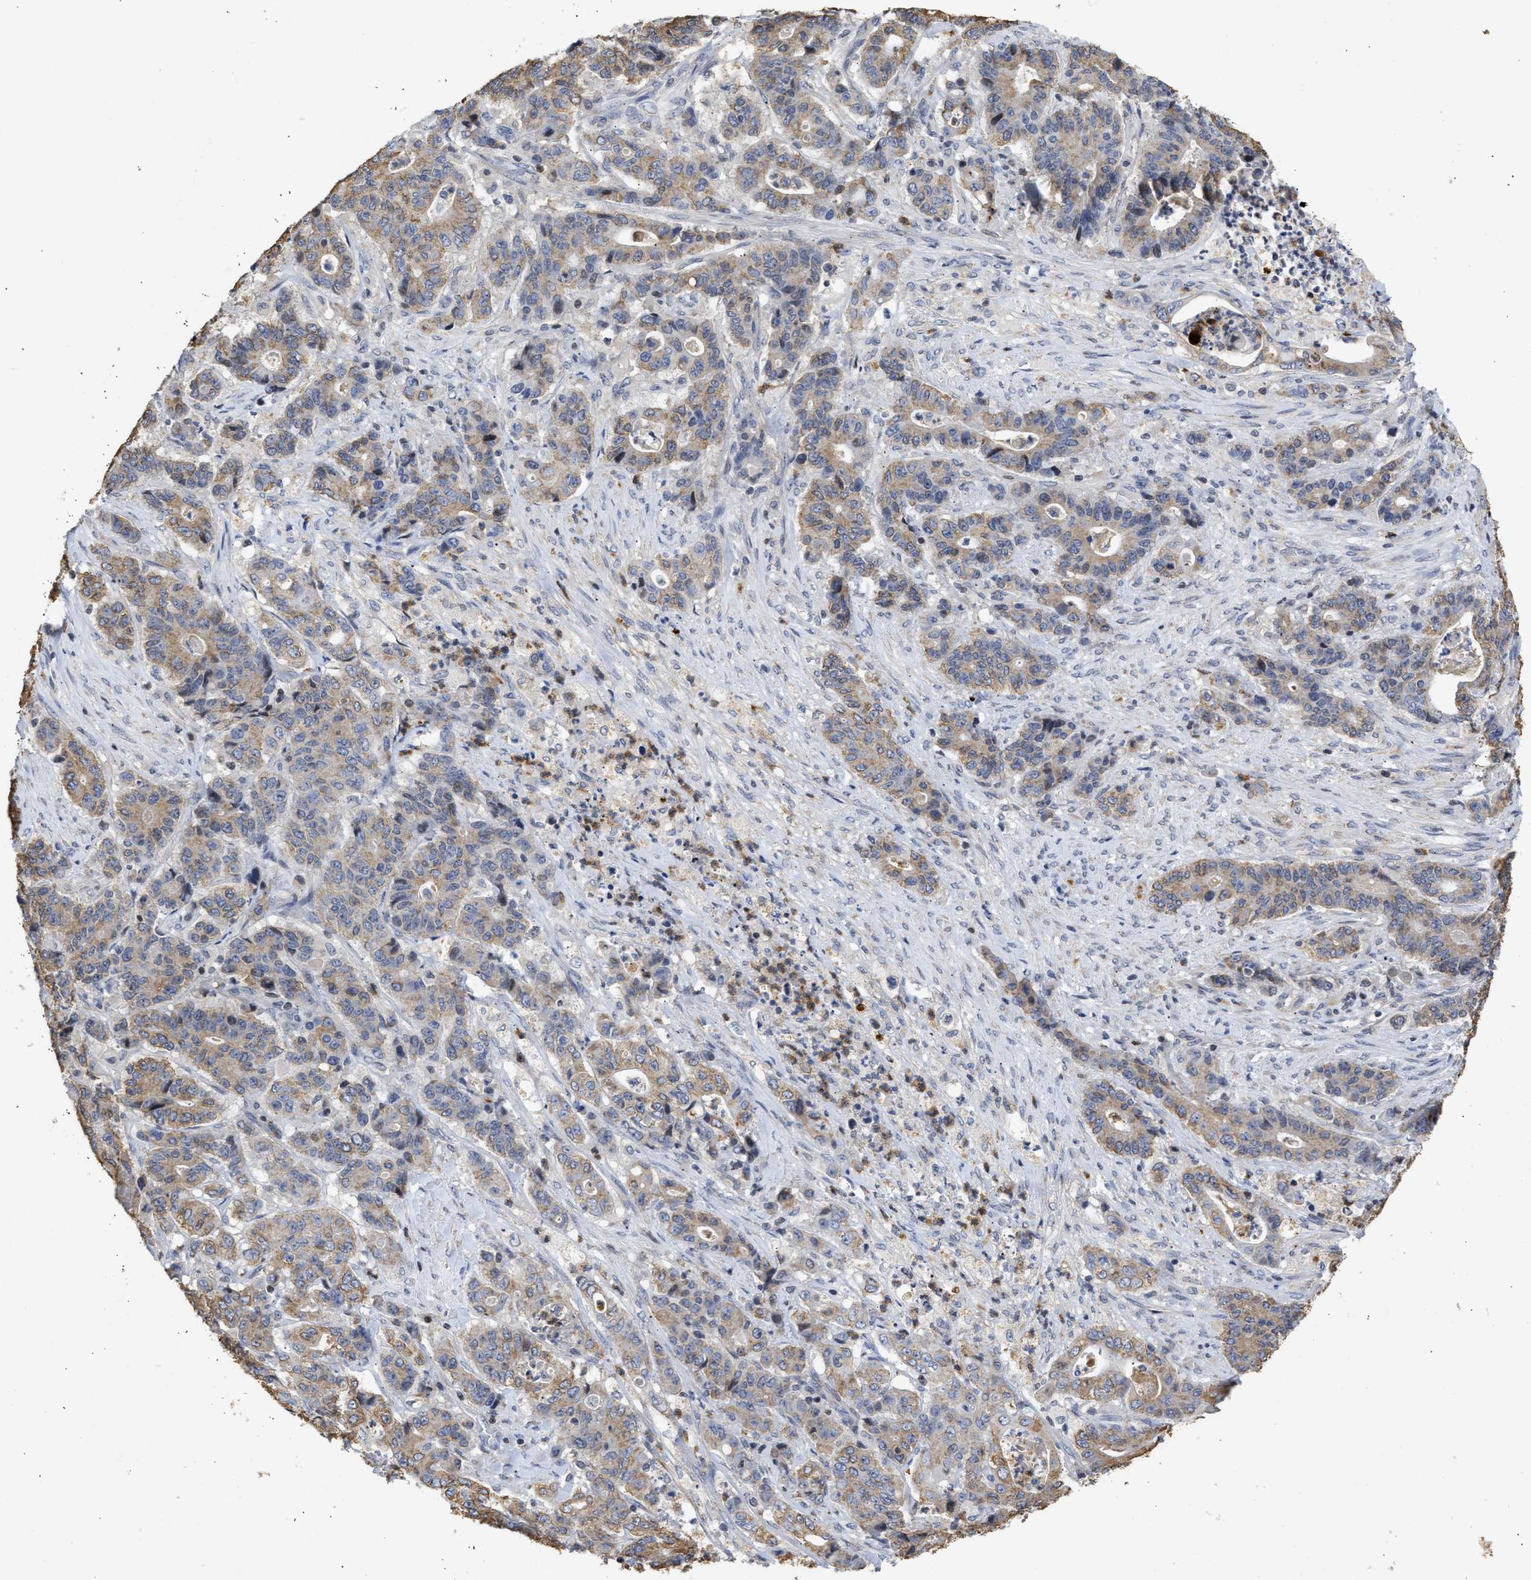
{"staining": {"intensity": "weak", "quantity": ">75%", "location": "cytoplasmic/membranous"}, "tissue": "stomach cancer", "cell_type": "Tumor cells", "image_type": "cancer", "snomed": [{"axis": "morphology", "description": "Adenocarcinoma, NOS"}, {"axis": "topography", "description": "Stomach"}], "caption": "Immunohistochemistry (DAB) staining of human stomach cancer demonstrates weak cytoplasmic/membranous protein expression in approximately >75% of tumor cells.", "gene": "ENSG00000142539", "patient": {"sex": "female", "age": 73}}